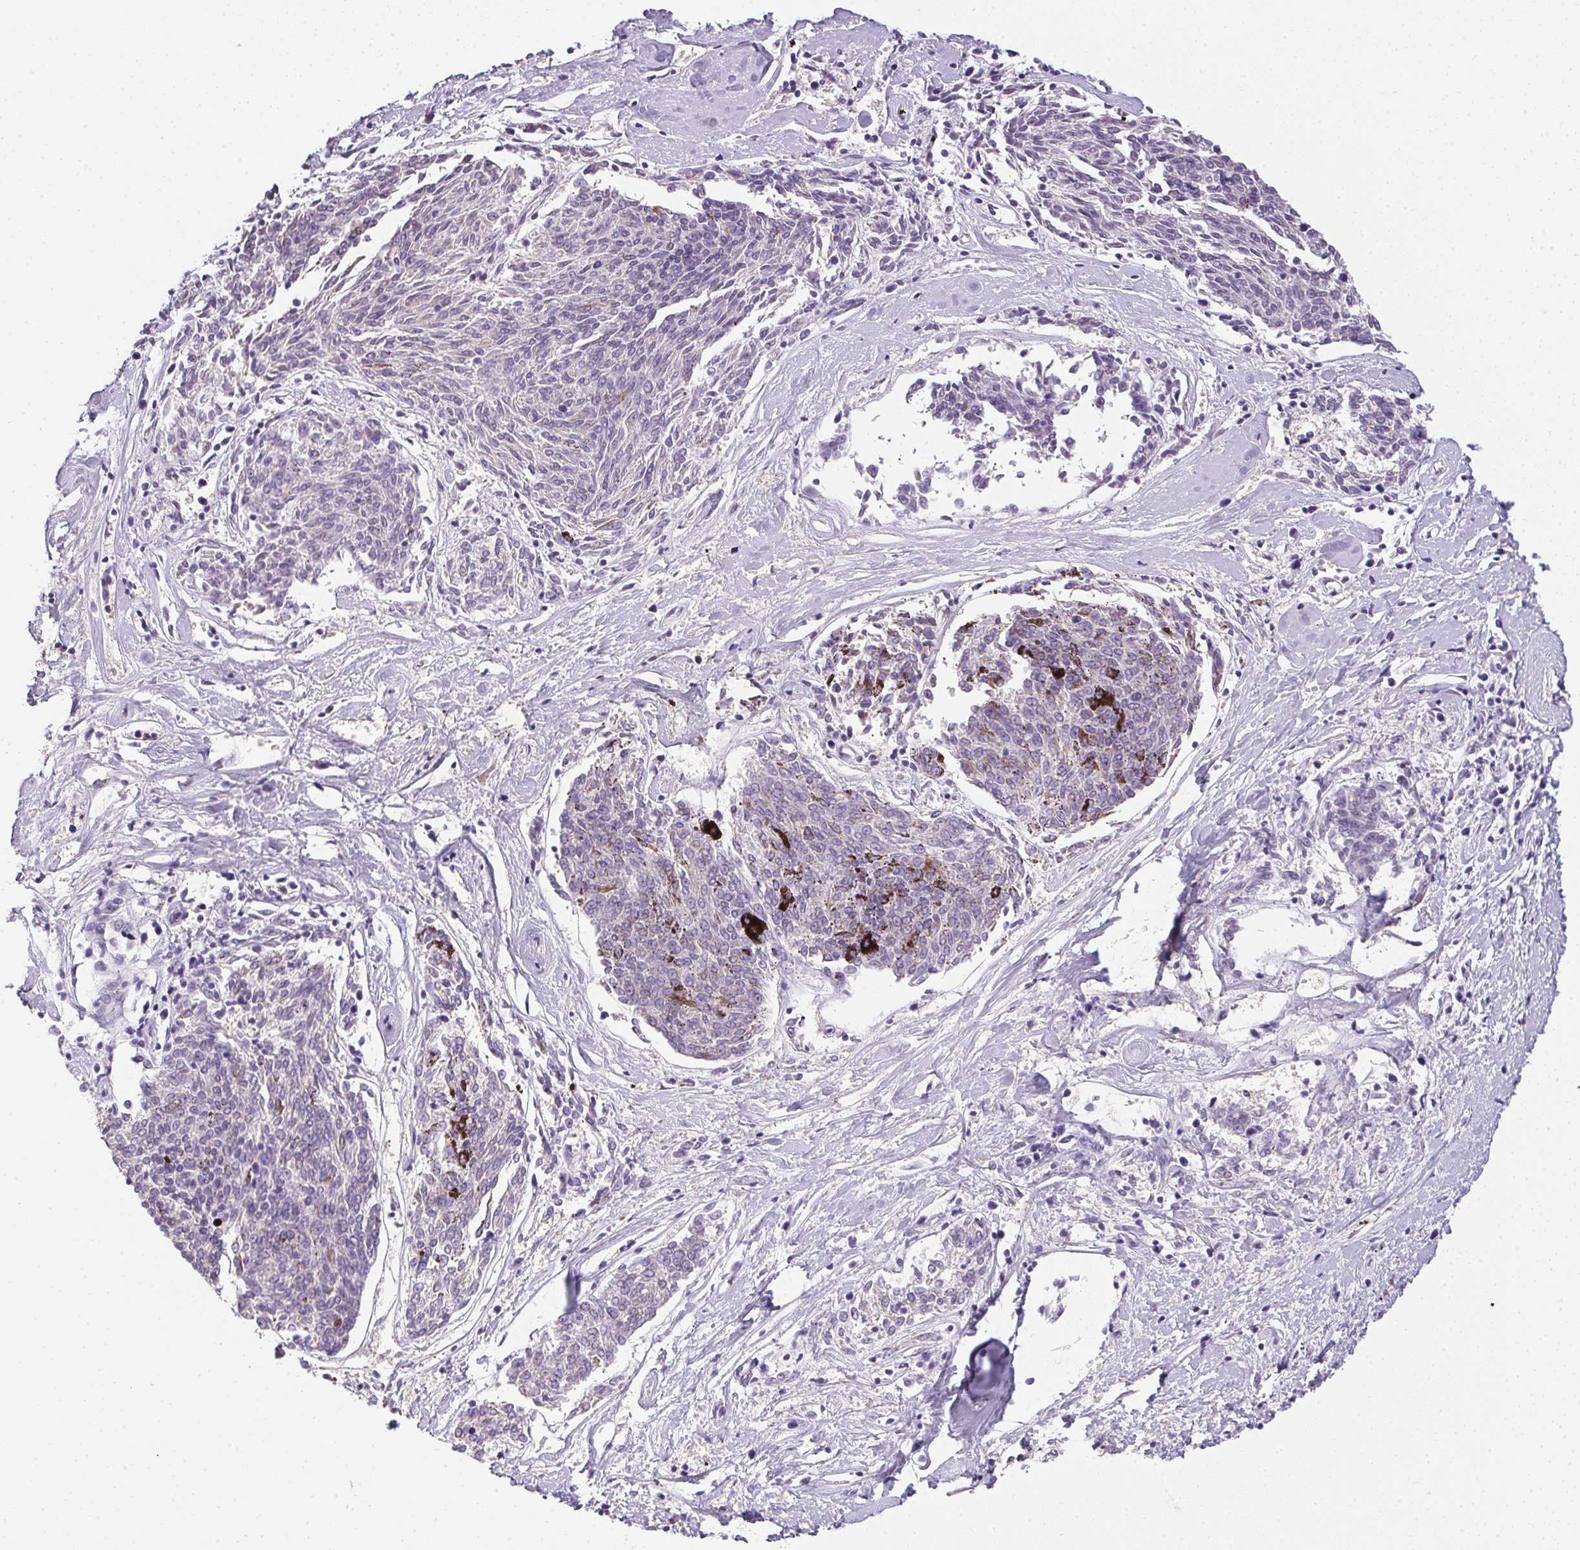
{"staining": {"intensity": "negative", "quantity": "none", "location": "none"}, "tissue": "melanoma", "cell_type": "Tumor cells", "image_type": "cancer", "snomed": [{"axis": "morphology", "description": "Malignant melanoma, NOS"}, {"axis": "topography", "description": "Skin"}], "caption": "High power microscopy histopathology image of an immunohistochemistry image of malignant melanoma, revealing no significant expression in tumor cells.", "gene": "PRL", "patient": {"sex": "female", "age": 72}}